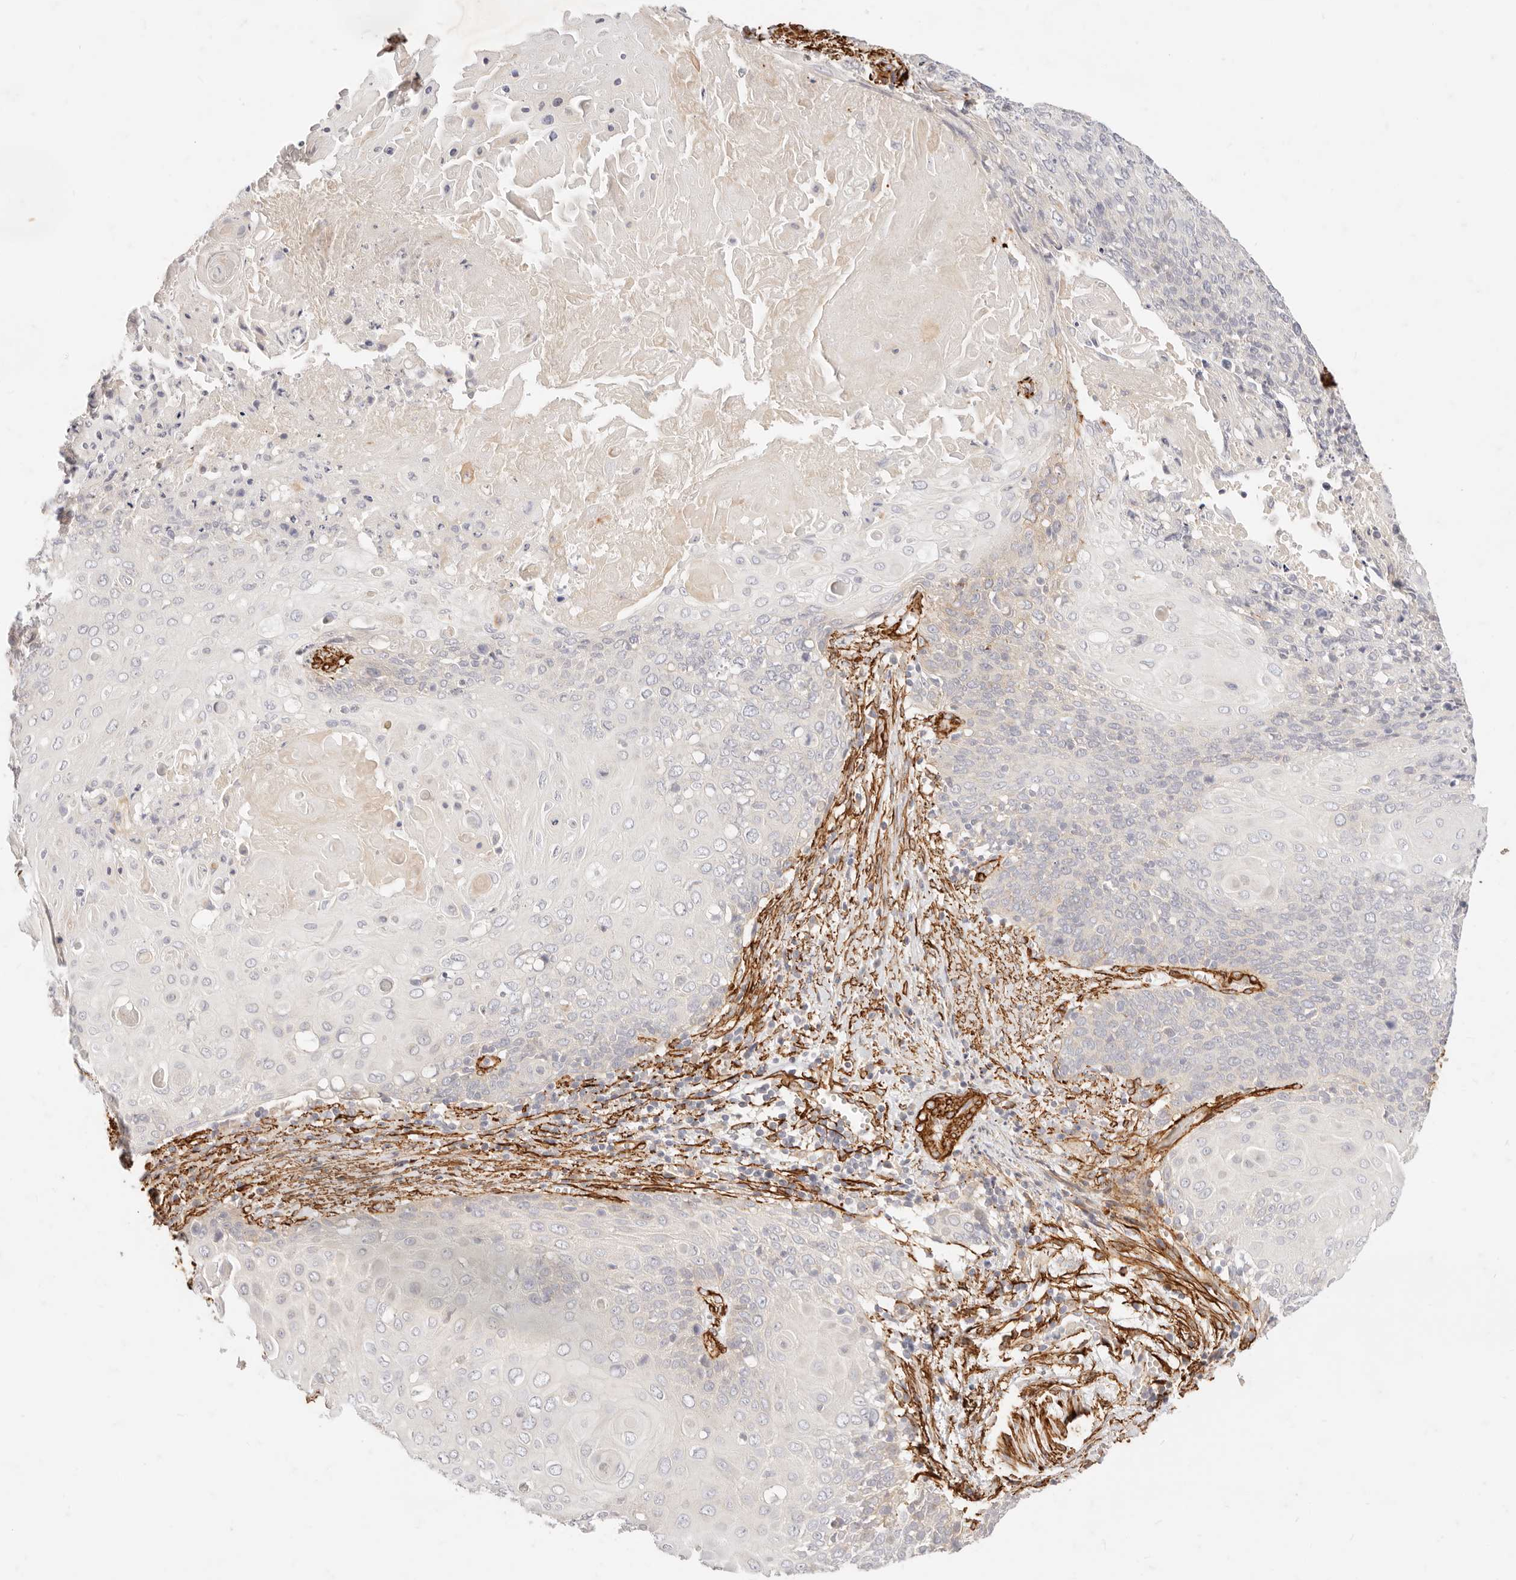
{"staining": {"intensity": "negative", "quantity": "none", "location": "none"}, "tissue": "cervical cancer", "cell_type": "Tumor cells", "image_type": "cancer", "snomed": [{"axis": "morphology", "description": "Squamous cell carcinoma, NOS"}, {"axis": "topography", "description": "Cervix"}], "caption": "This is an IHC image of squamous cell carcinoma (cervical). There is no positivity in tumor cells.", "gene": "TMTC2", "patient": {"sex": "female", "age": 39}}